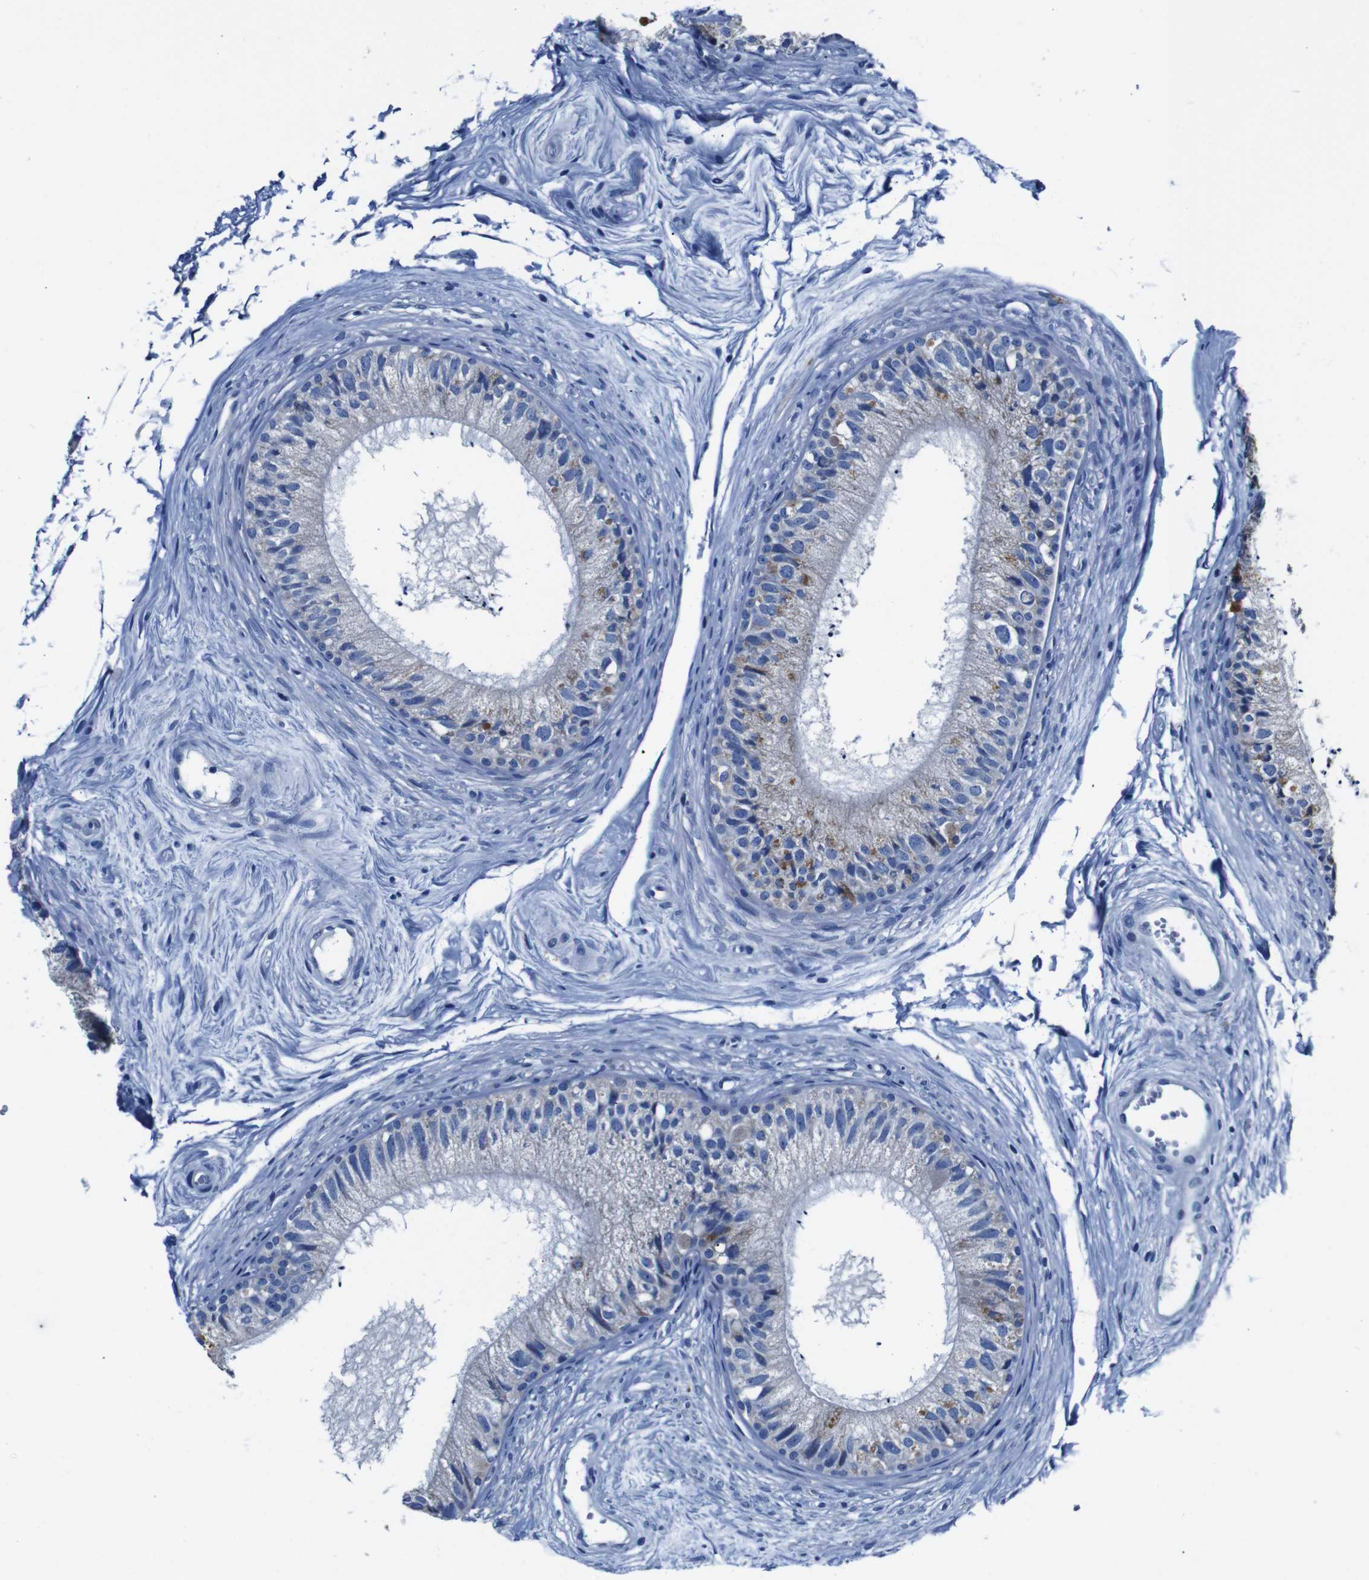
{"staining": {"intensity": "moderate", "quantity": "<25%", "location": "cytoplasmic/membranous"}, "tissue": "epididymis", "cell_type": "Glandular cells", "image_type": "normal", "snomed": [{"axis": "morphology", "description": "Normal tissue, NOS"}, {"axis": "topography", "description": "Epididymis"}], "caption": "A low amount of moderate cytoplasmic/membranous positivity is appreciated in approximately <25% of glandular cells in unremarkable epididymis.", "gene": "SNX19", "patient": {"sex": "male", "age": 56}}